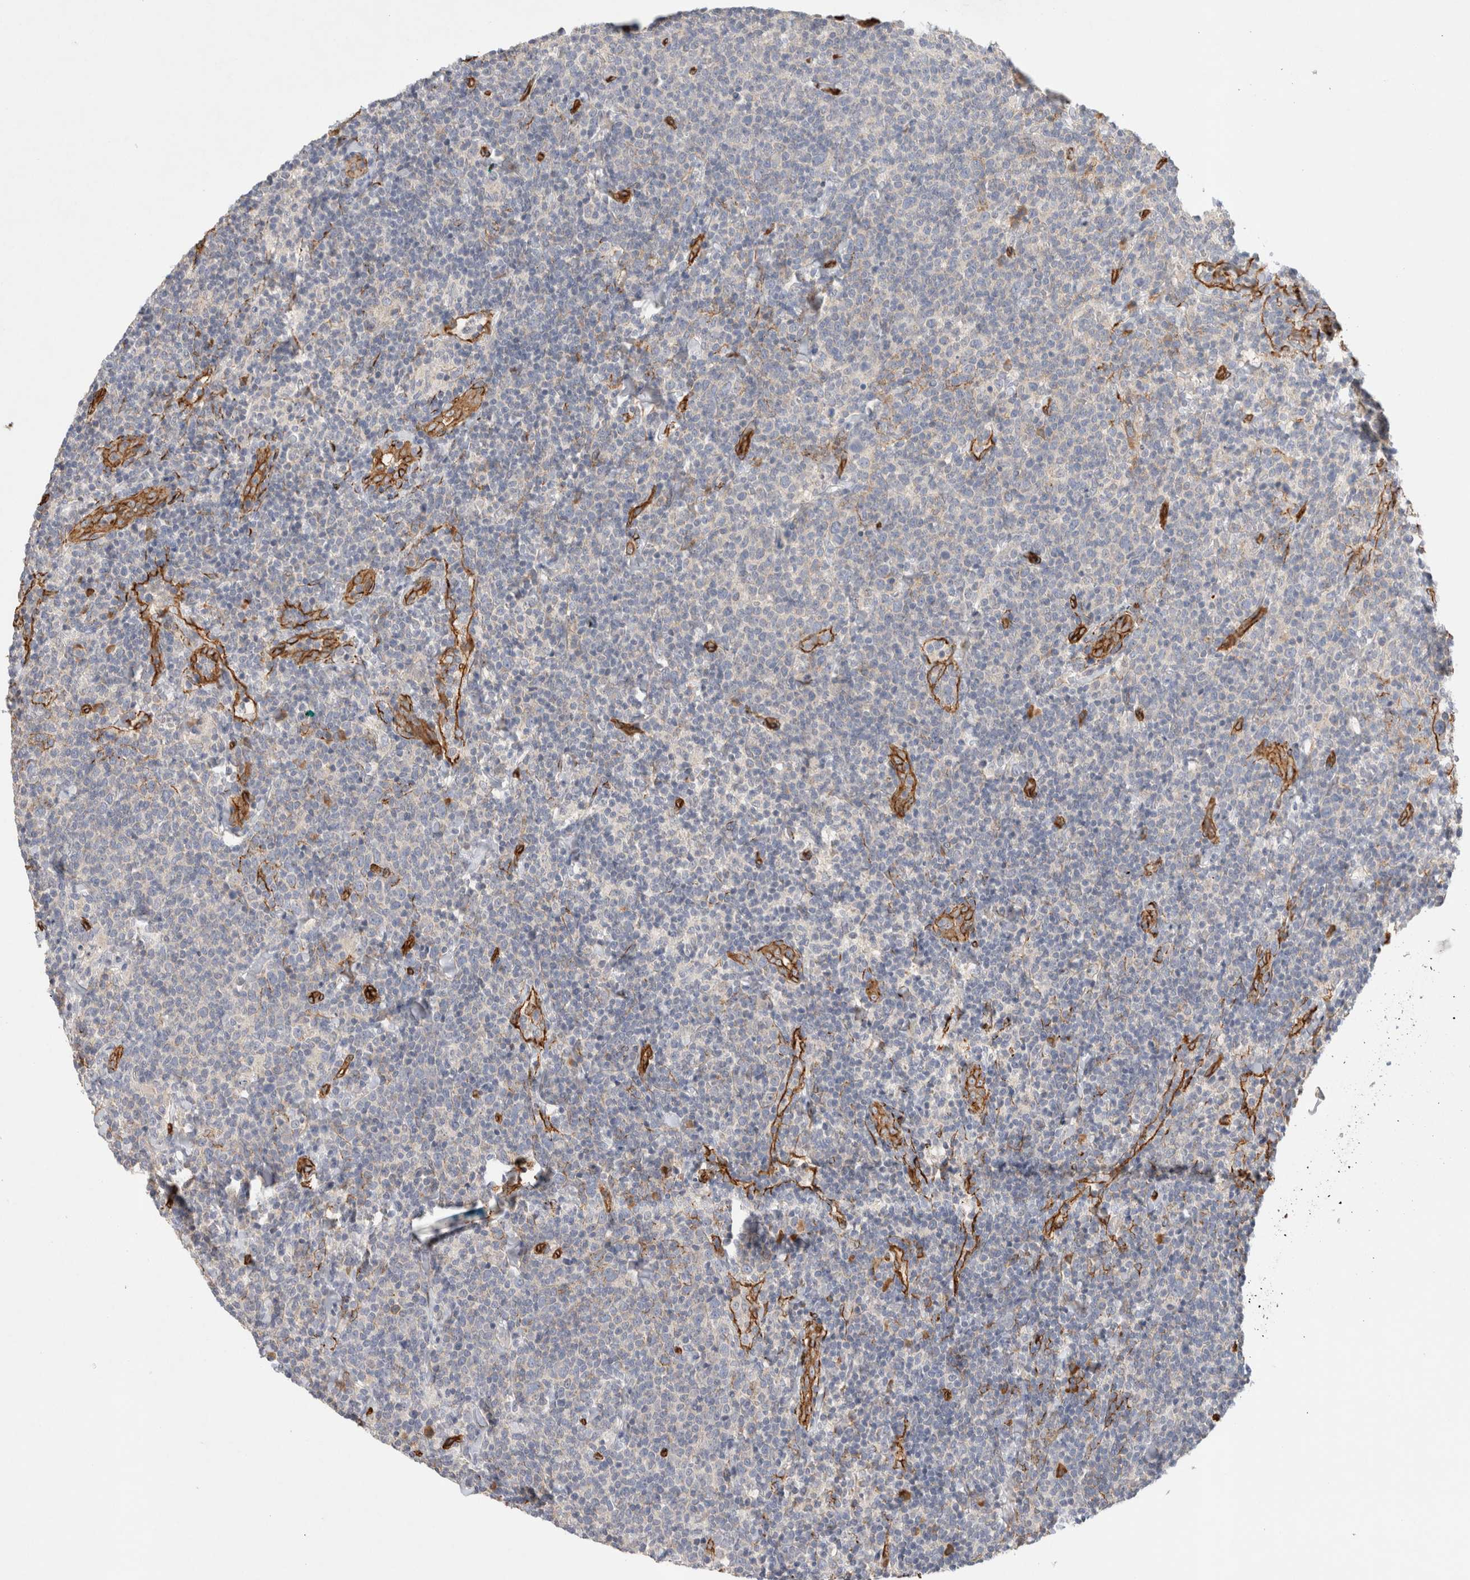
{"staining": {"intensity": "negative", "quantity": "none", "location": "none"}, "tissue": "lymphoma", "cell_type": "Tumor cells", "image_type": "cancer", "snomed": [{"axis": "morphology", "description": "Malignant lymphoma, non-Hodgkin's type, High grade"}, {"axis": "topography", "description": "Lymph node"}], "caption": "This is a micrograph of IHC staining of lymphoma, which shows no expression in tumor cells.", "gene": "JMJD4", "patient": {"sex": "male", "age": 61}}